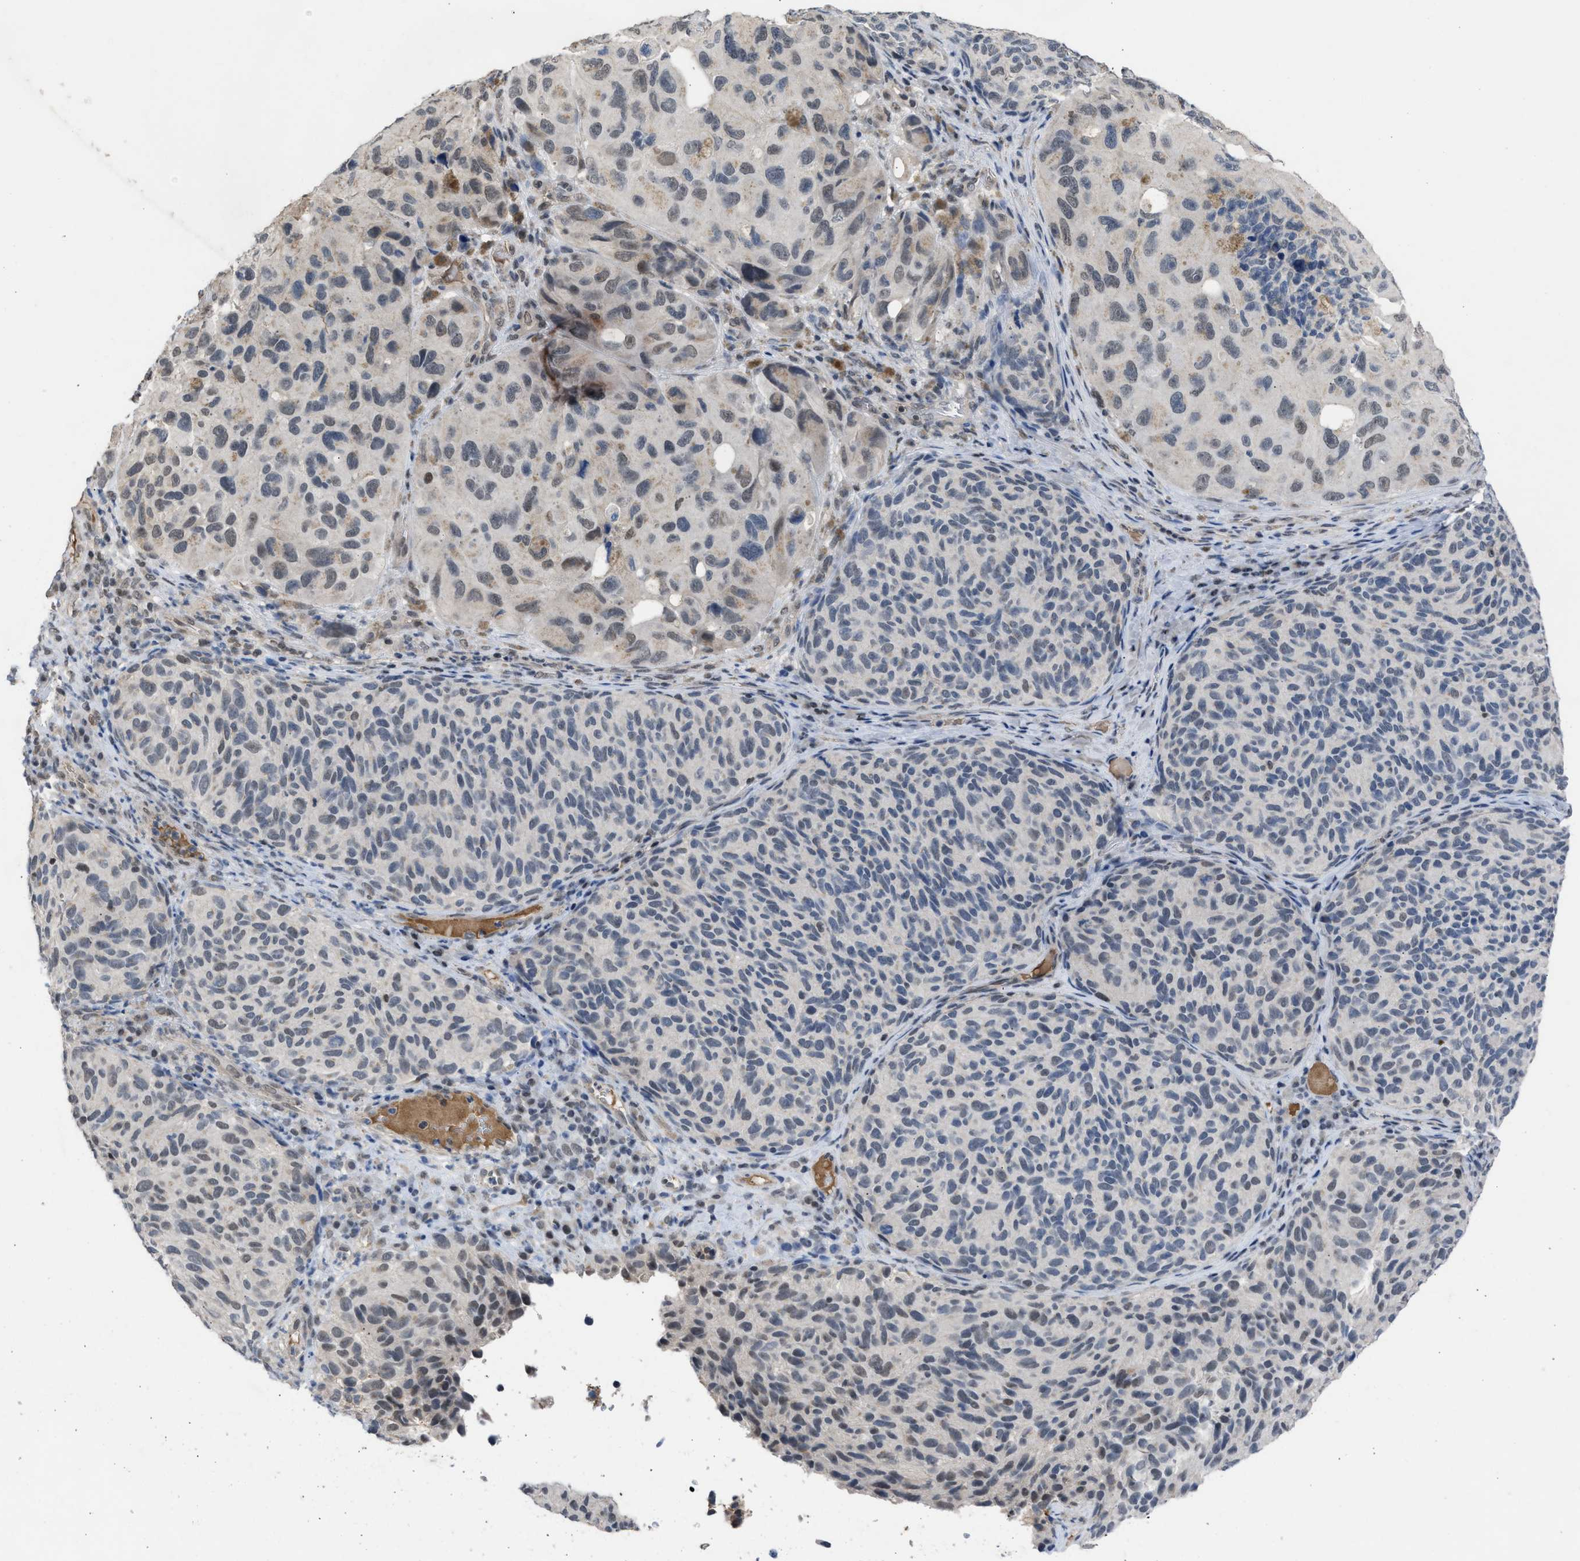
{"staining": {"intensity": "weak", "quantity": "<25%", "location": "nuclear"}, "tissue": "melanoma", "cell_type": "Tumor cells", "image_type": "cancer", "snomed": [{"axis": "morphology", "description": "Malignant melanoma, NOS"}, {"axis": "topography", "description": "Skin"}], "caption": "Malignant melanoma stained for a protein using immunohistochemistry (IHC) shows no positivity tumor cells.", "gene": "TERF2IP", "patient": {"sex": "female", "age": 73}}